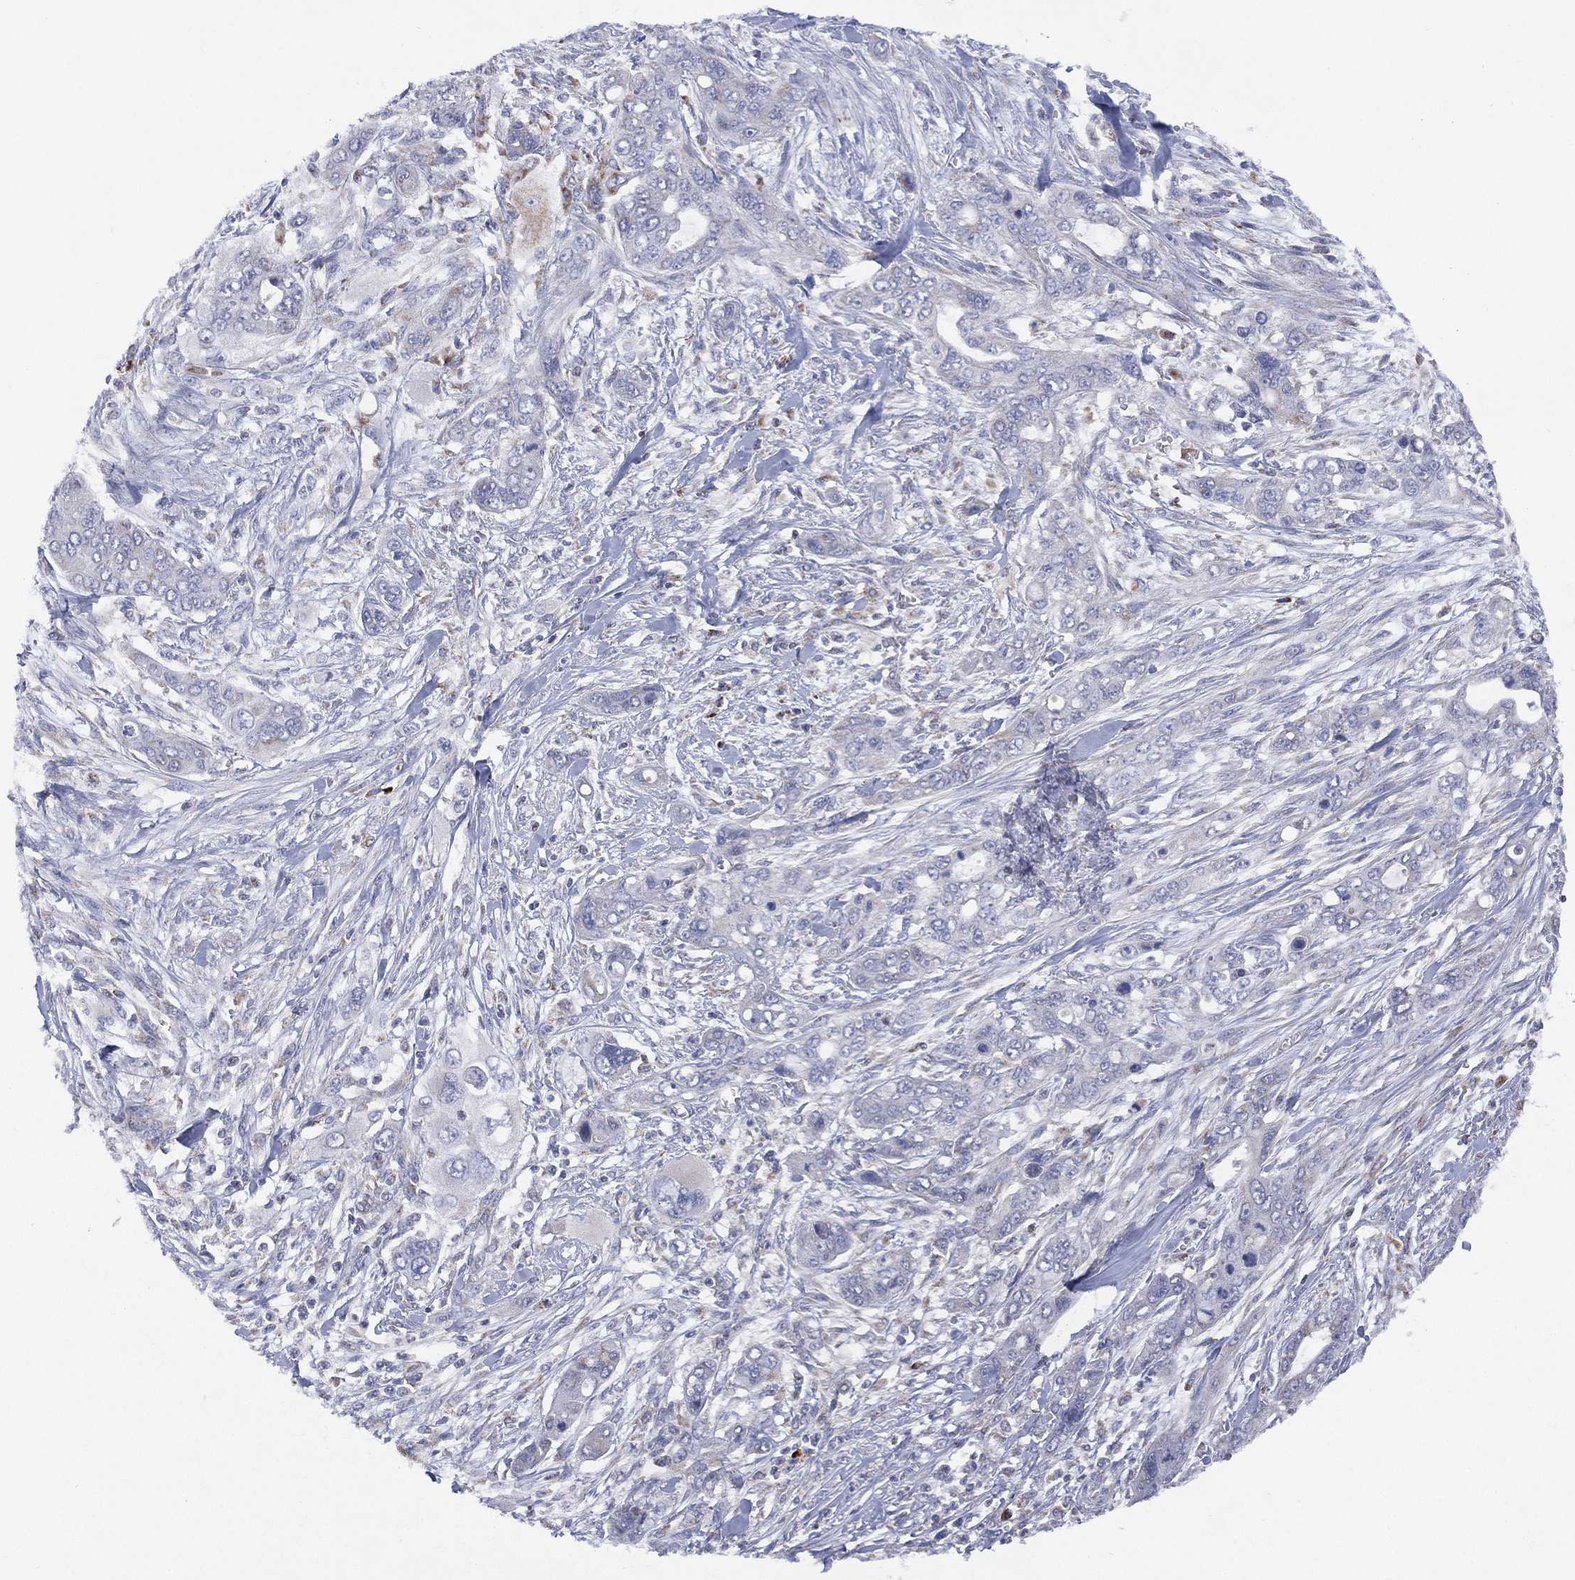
{"staining": {"intensity": "negative", "quantity": "none", "location": "none"}, "tissue": "pancreatic cancer", "cell_type": "Tumor cells", "image_type": "cancer", "snomed": [{"axis": "morphology", "description": "Adenocarcinoma, NOS"}, {"axis": "topography", "description": "Pancreas"}], "caption": "IHC micrograph of human pancreatic adenocarcinoma stained for a protein (brown), which shows no staining in tumor cells. Nuclei are stained in blue.", "gene": "PPP2R5A", "patient": {"sex": "male", "age": 47}}